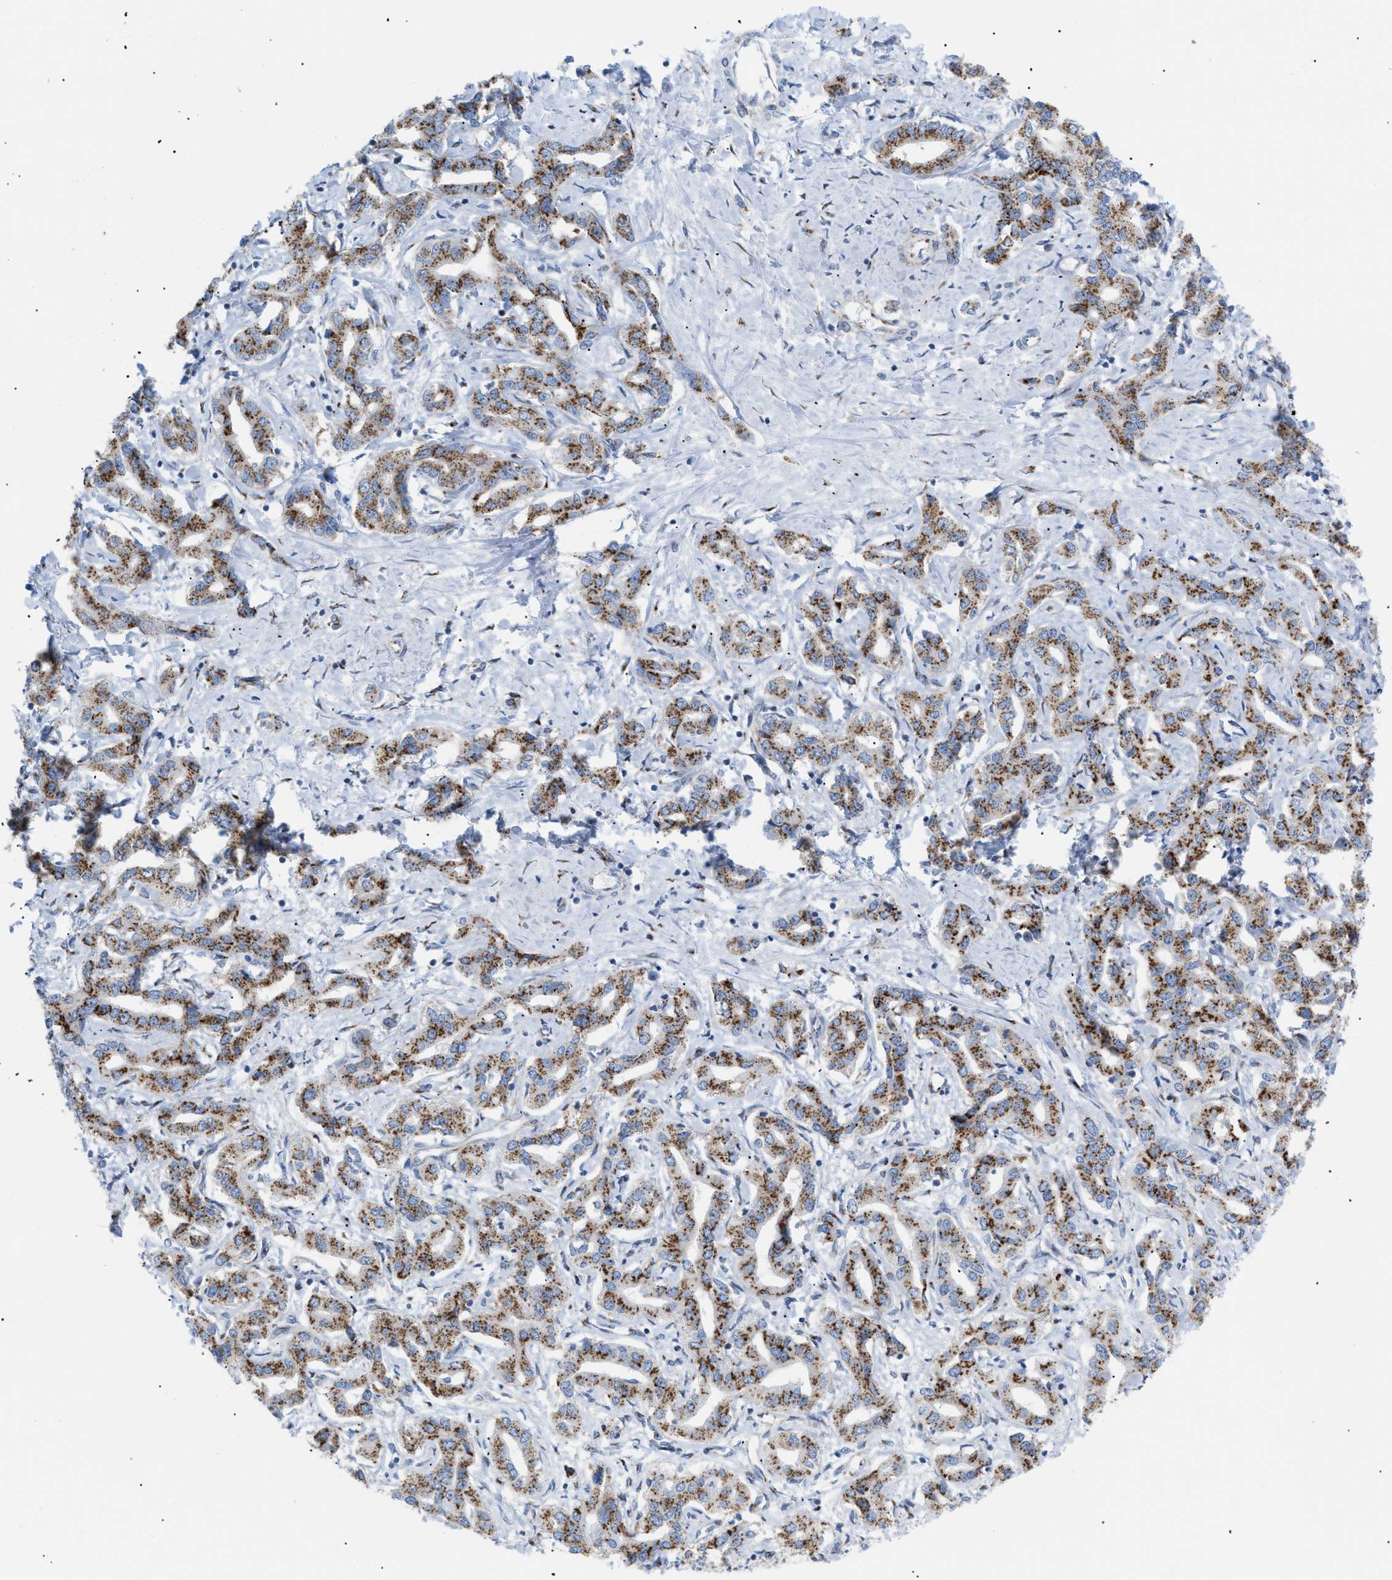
{"staining": {"intensity": "moderate", "quantity": ">75%", "location": "cytoplasmic/membranous"}, "tissue": "liver cancer", "cell_type": "Tumor cells", "image_type": "cancer", "snomed": [{"axis": "morphology", "description": "Cholangiocarcinoma"}, {"axis": "topography", "description": "Liver"}], "caption": "Immunohistochemical staining of liver cholangiocarcinoma exhibits medium levels of moderate cytoplasmic/membranous positivity in approximately >75% of tumor cells.", "gene": "TMEM17", "patient": {"sex": "male", "age": 59}}